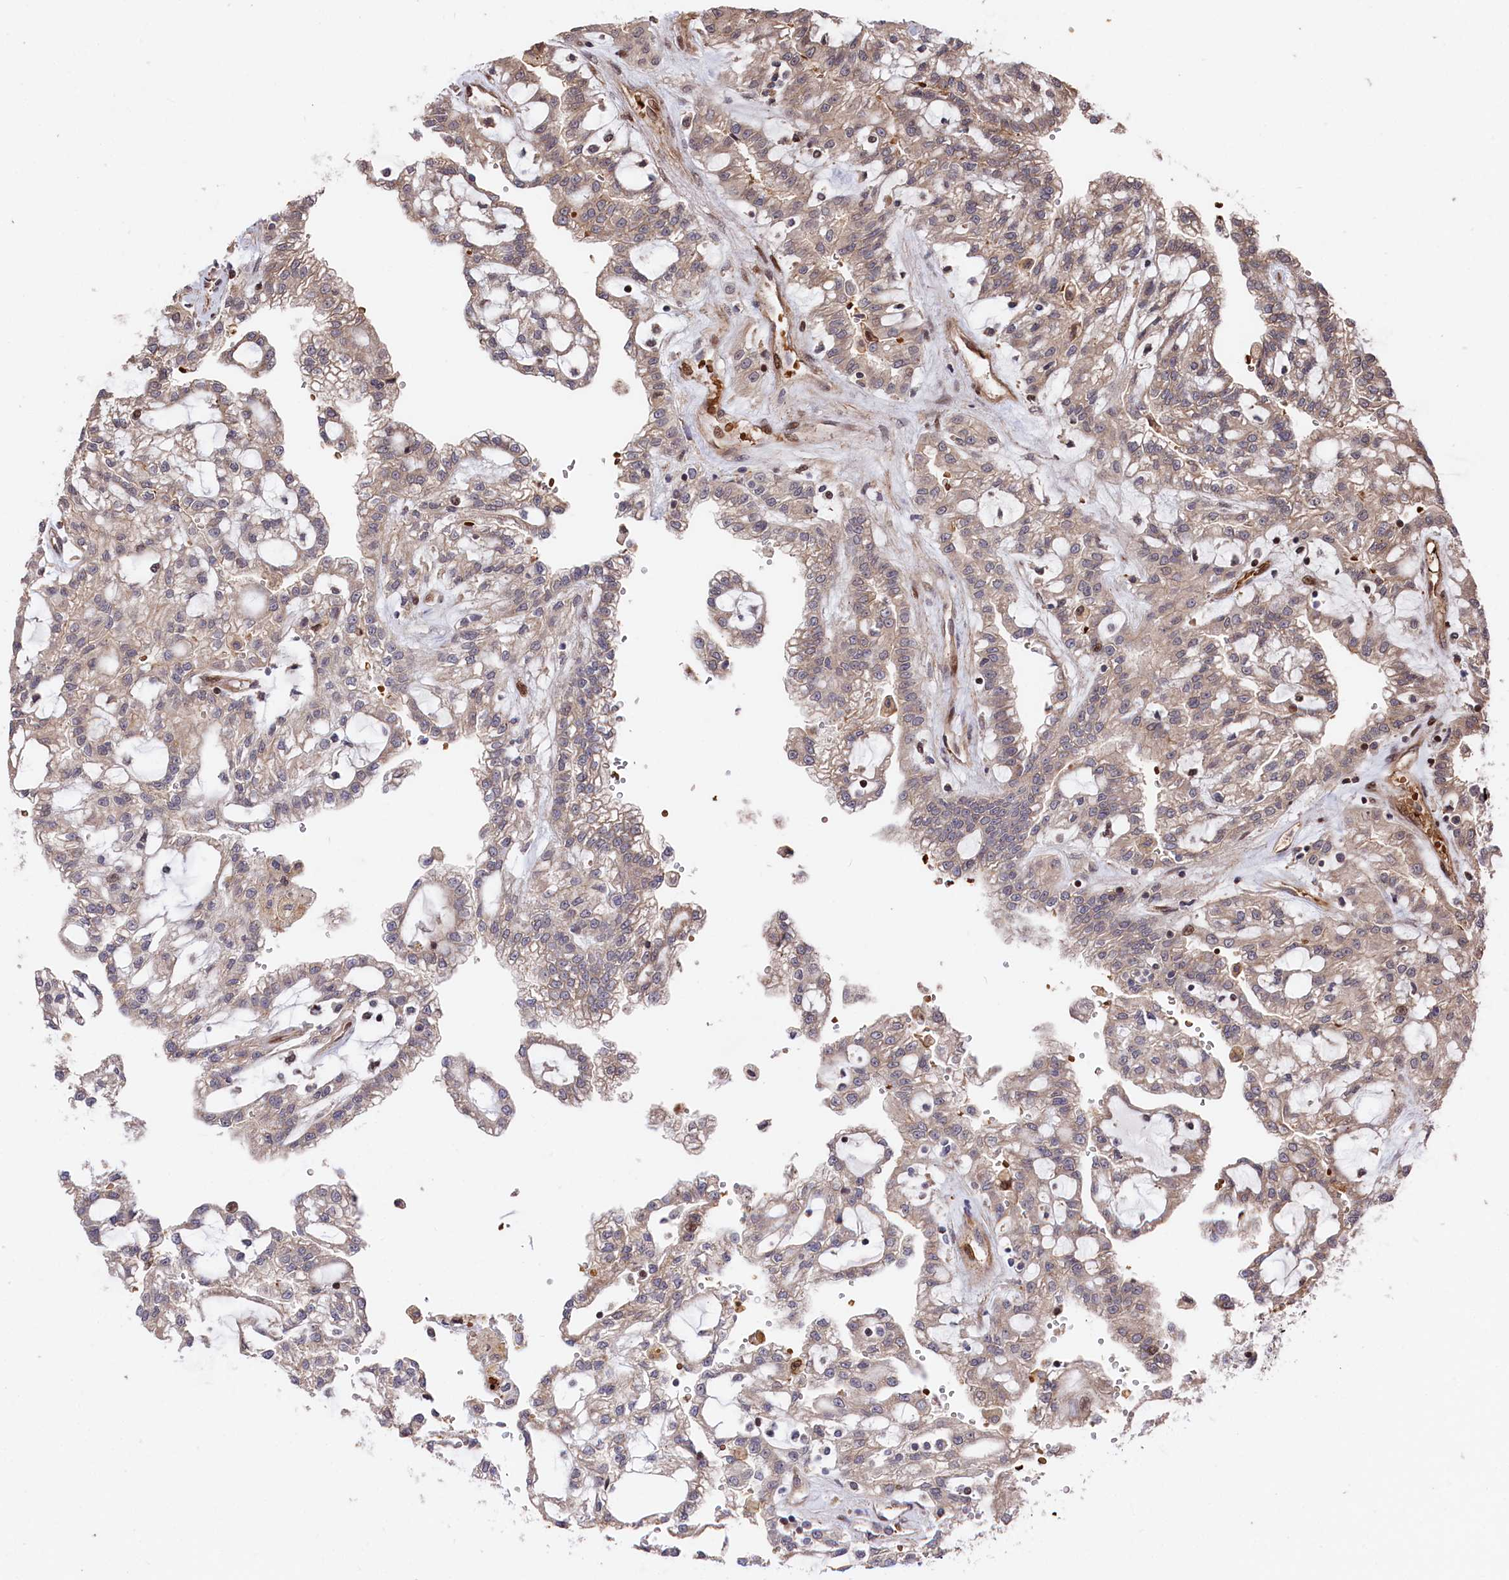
{"staining": {"intensity": "moderate", "quantity": ">75%", "location": "cytoplasmic/membranous"}, "tissue": "renal cancer", "cell_type": "Tumor cells", "image_type": "cancer", "snomed": [{"axis": "morphology", "description": "Adenocarcinoma, NOS"}, {"axis": "topography", "description": "Kidney"}], "caption": "There is medium levels of moderate cytoplasmic/membranous staining in tumor cells of adenocarcinoma (renal), as demonstrated by immunohistochemical staining (brown color).", "gene": "TNKS1BP1", "patient": {"sex": "male", "age": 63}}